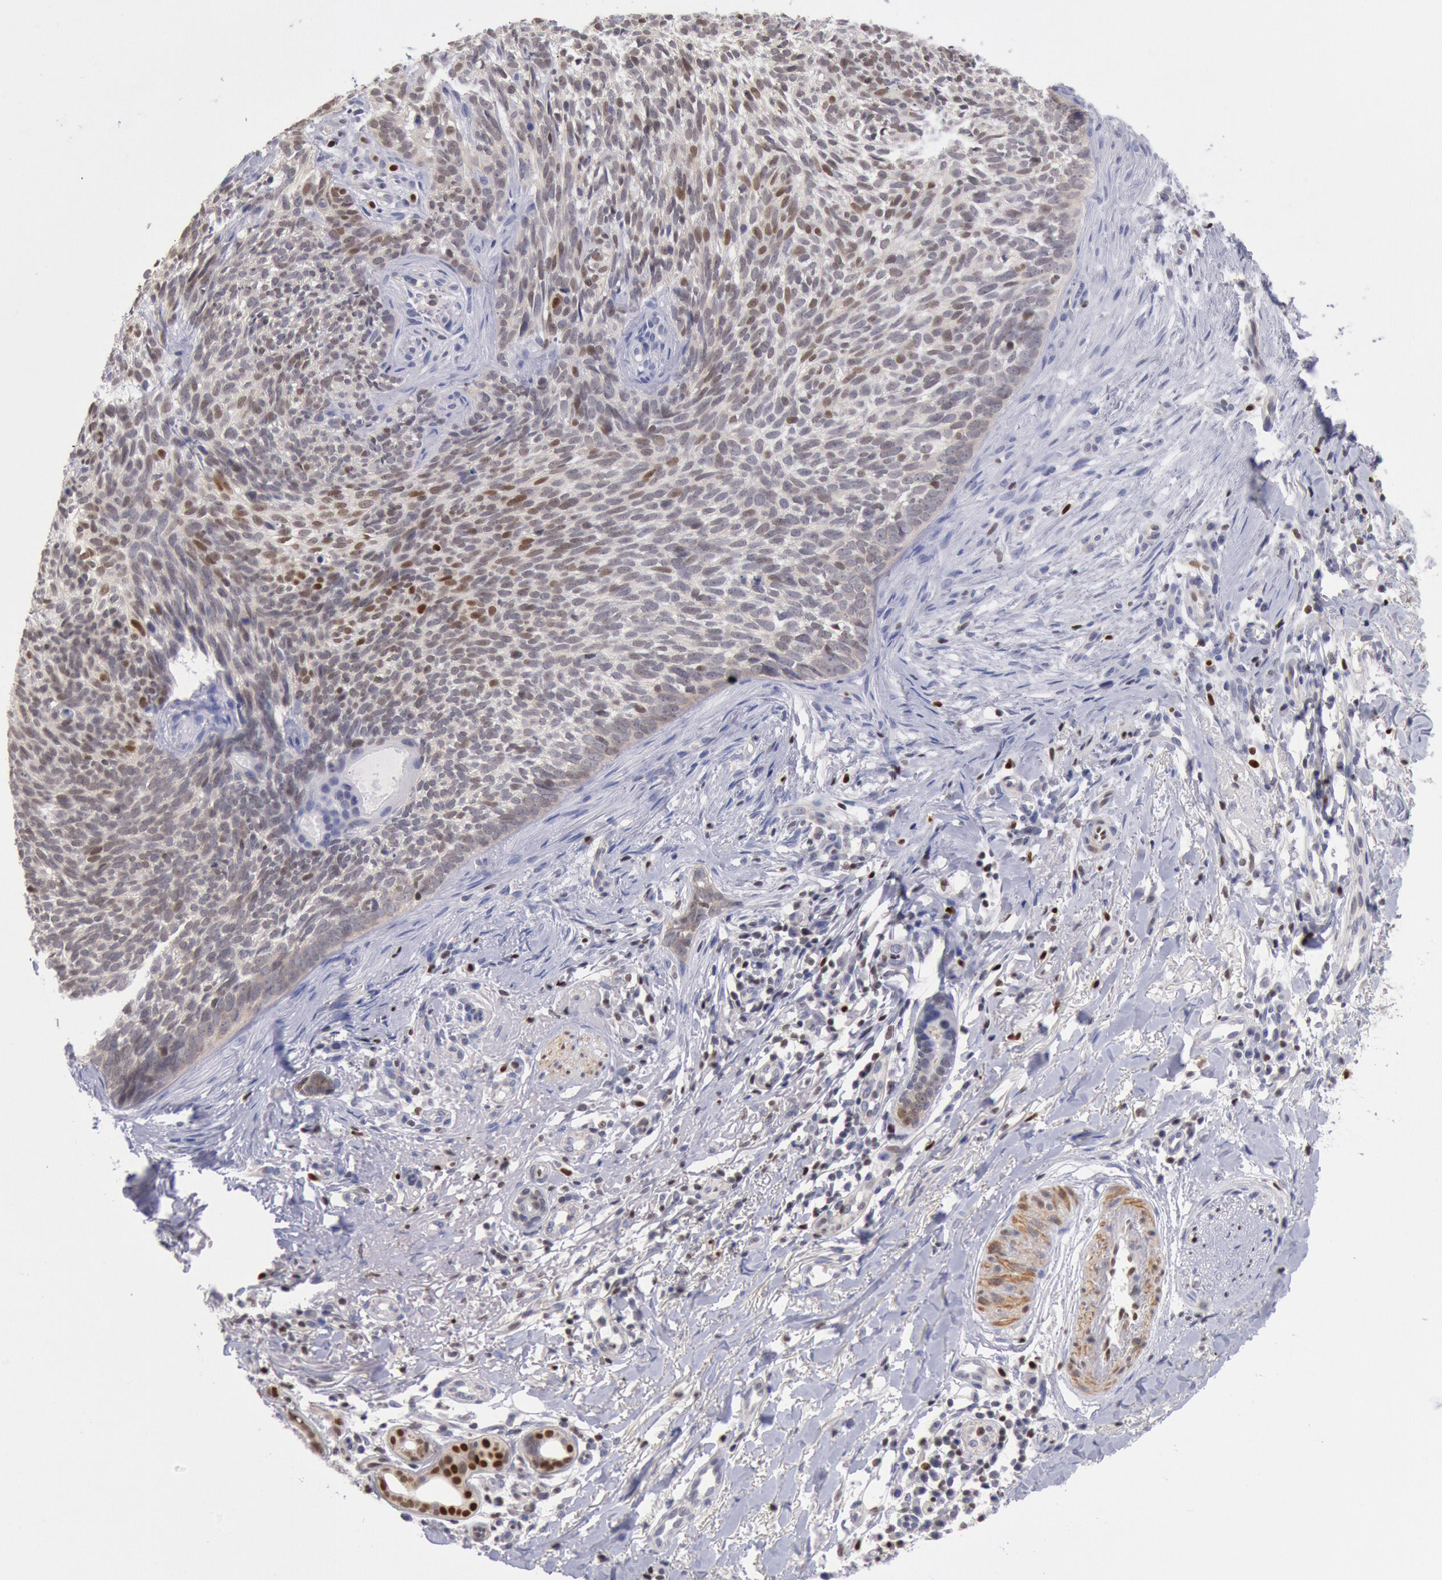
{"staining": {"intensity": "moderate", "quantity": "<25%", "location": "nuclear"}, "tissue": "skin cancer", "cell_type": "Tumor cells", "image_type": "cancer", "snomed": [{"axis": "morphology", "description": "Basal cell carcinoma"}, {"axis": "topography", "description": "Skin"}], "caption": "Immunohistochemical staining of human skin cancer (basal cell carcinoma) demonstrates moderate nuclear protein staining in approximately <25% of tumor cells.", "gene": "RPS6KA5", "patient": {"sex": "female", "age": 81}}